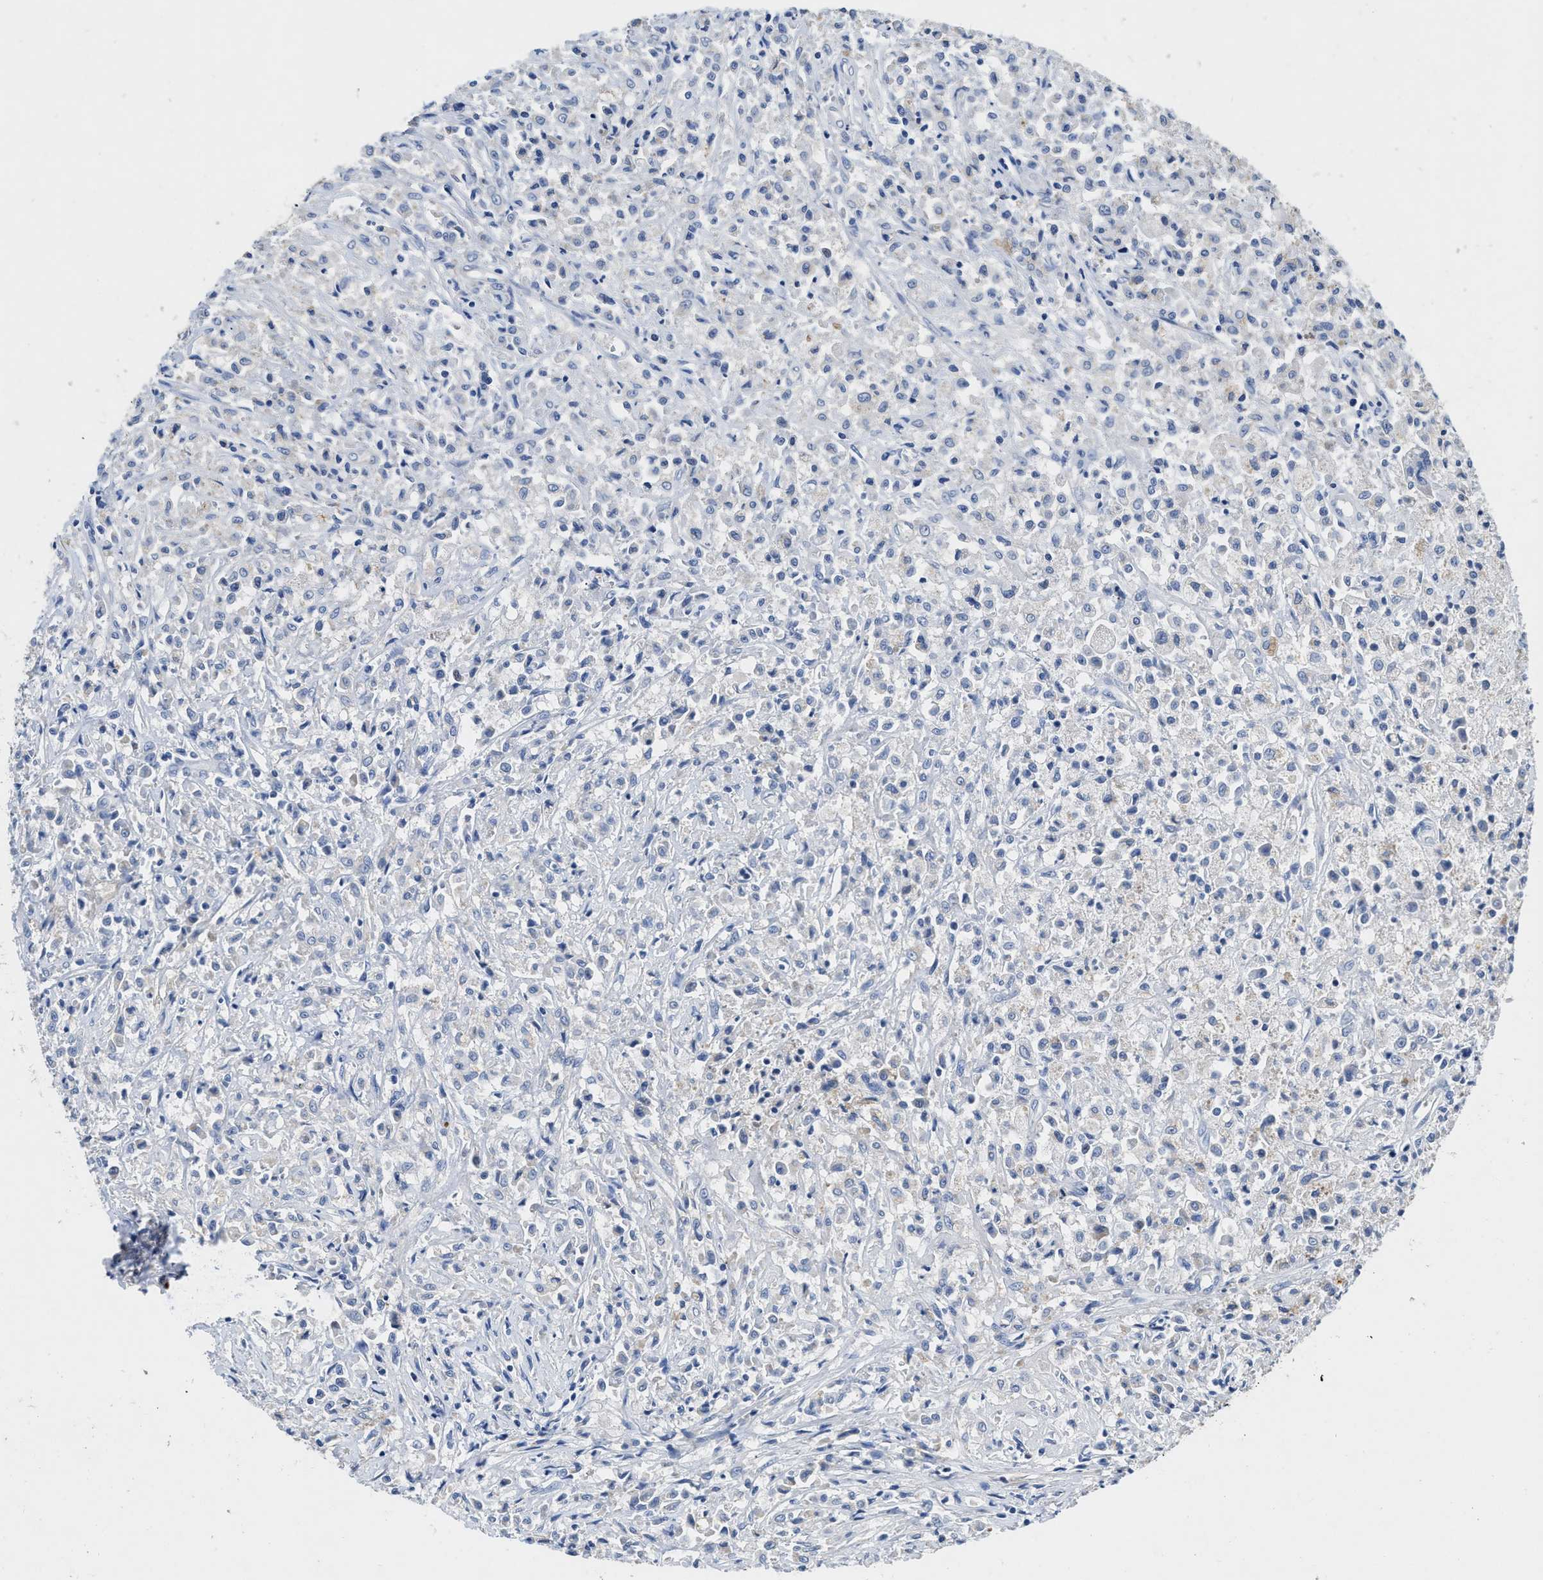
{"staining": {"intensity": "negative", "quantity": "none", "location": "none"}, "tissue": "testis cancer", "cell_type": "Tumor cells", "image_type": "cancer", "snomed": [{"axis": "morphology", "description": "Carcinoma, Embryonal, NOS"}, {"axis": "topography", "description": "Testis"}], "caption": "An immunohistochemistry (IHC) histopathology image of embryonal carcinoma (testis) is shown. There is no staining in tumor cells of embryonal carcinoma (testis).", "gene": "FBLN2", "patient": {"sex": "male", "age": 2}}